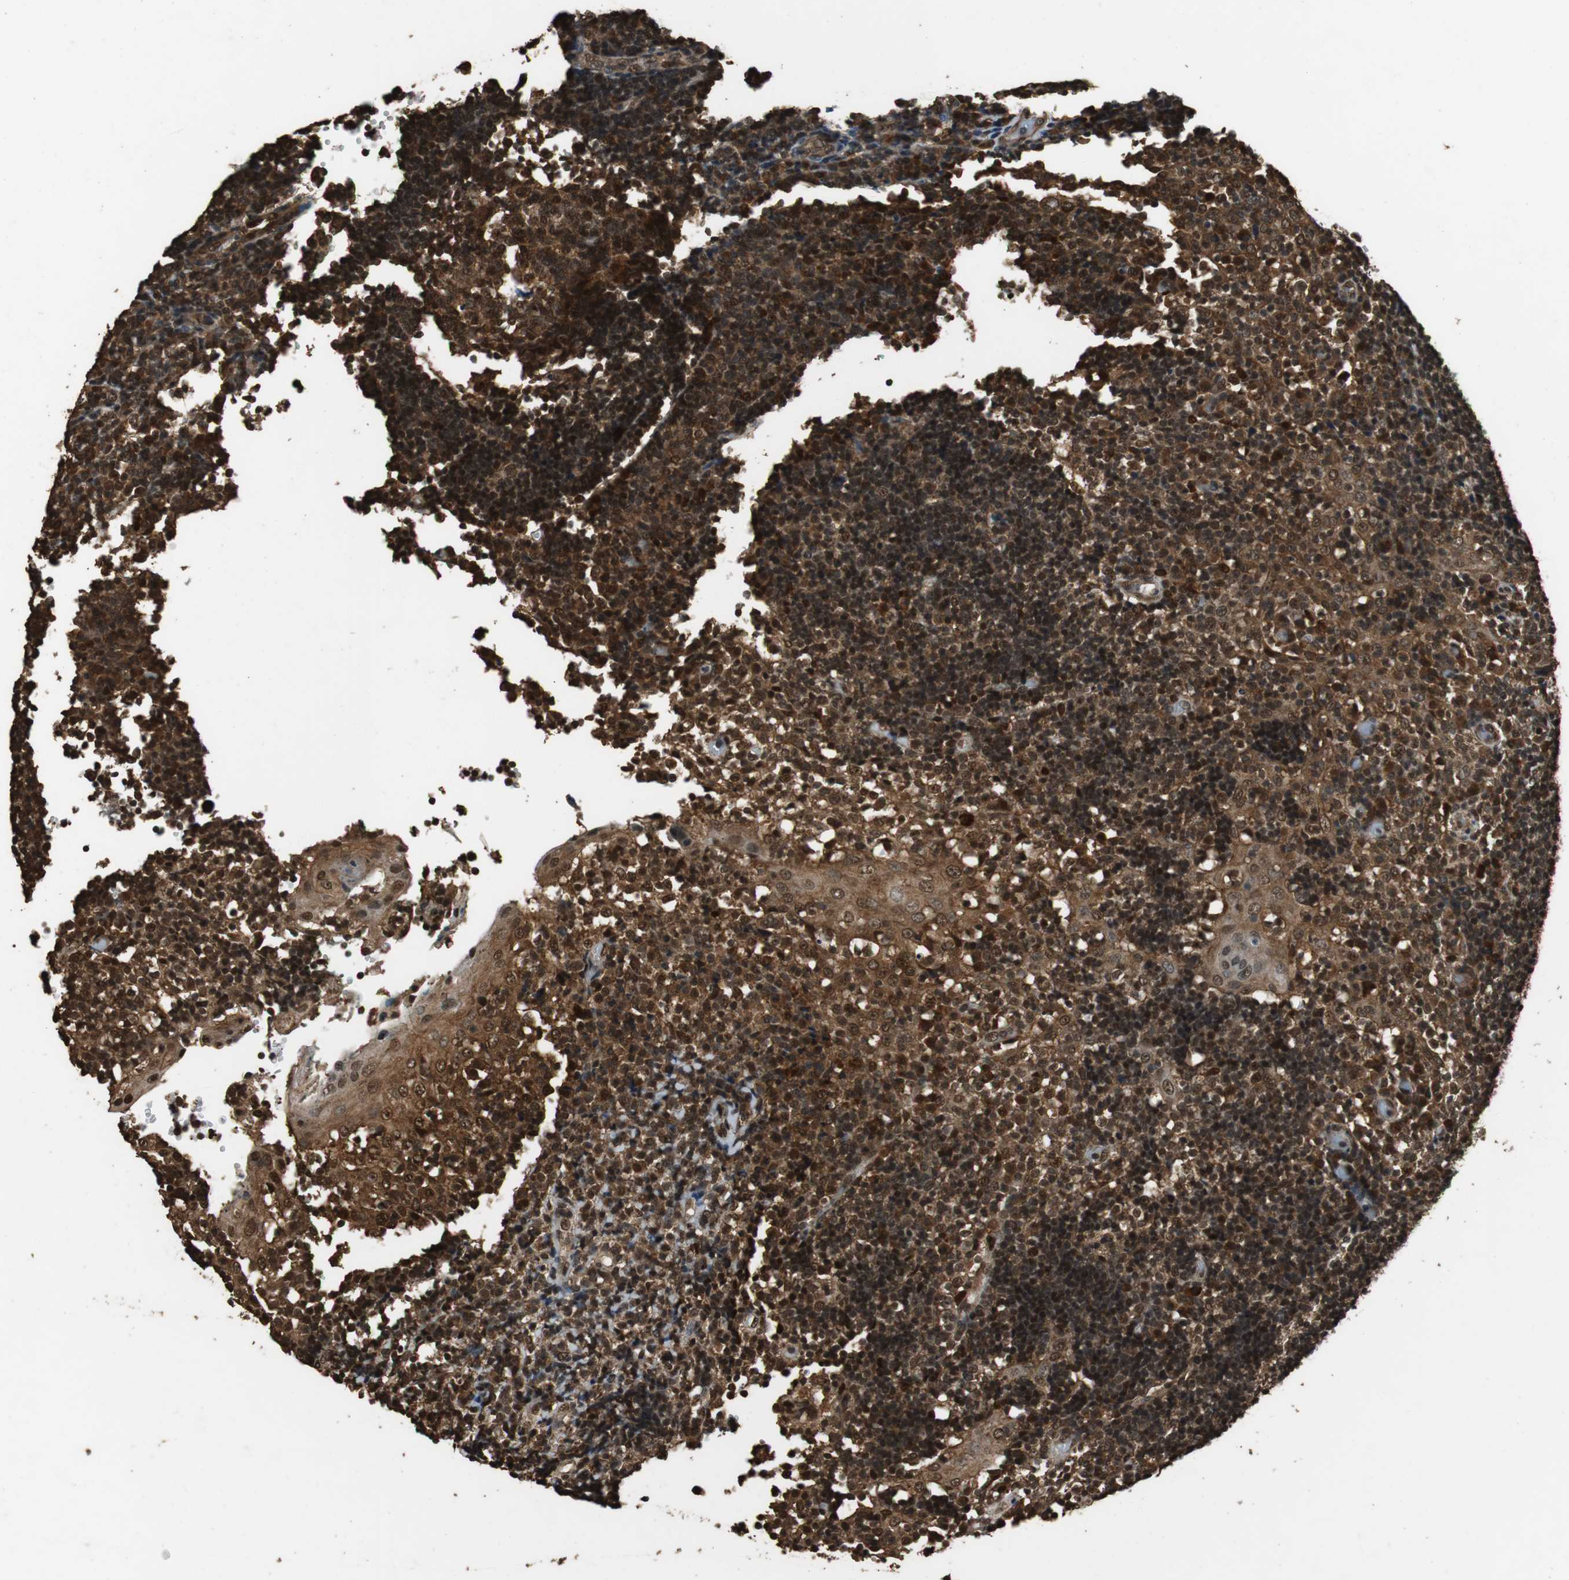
{"staining": {"intensity": "strong", "quantity": ">75%", "location": "cytoplasmic/membranous,nuclear"}, "tissue": "tonsil", "cell_type": "Germinal center cells", "image_type": "normal", "snomed": [{"axis": "morphology", "description": "Normal tissue, NOS"}, {"axis": "topography", "description": "Tonsil"}], "caption": "DAB immunohistochemical staining of normal tonsil reveals strong cytoplasmic/membranous,nuclear protein staining in about >75% of germinal center cells.", "gene": "ZNF18", "patient": {"sex": "female", "age": 40}}